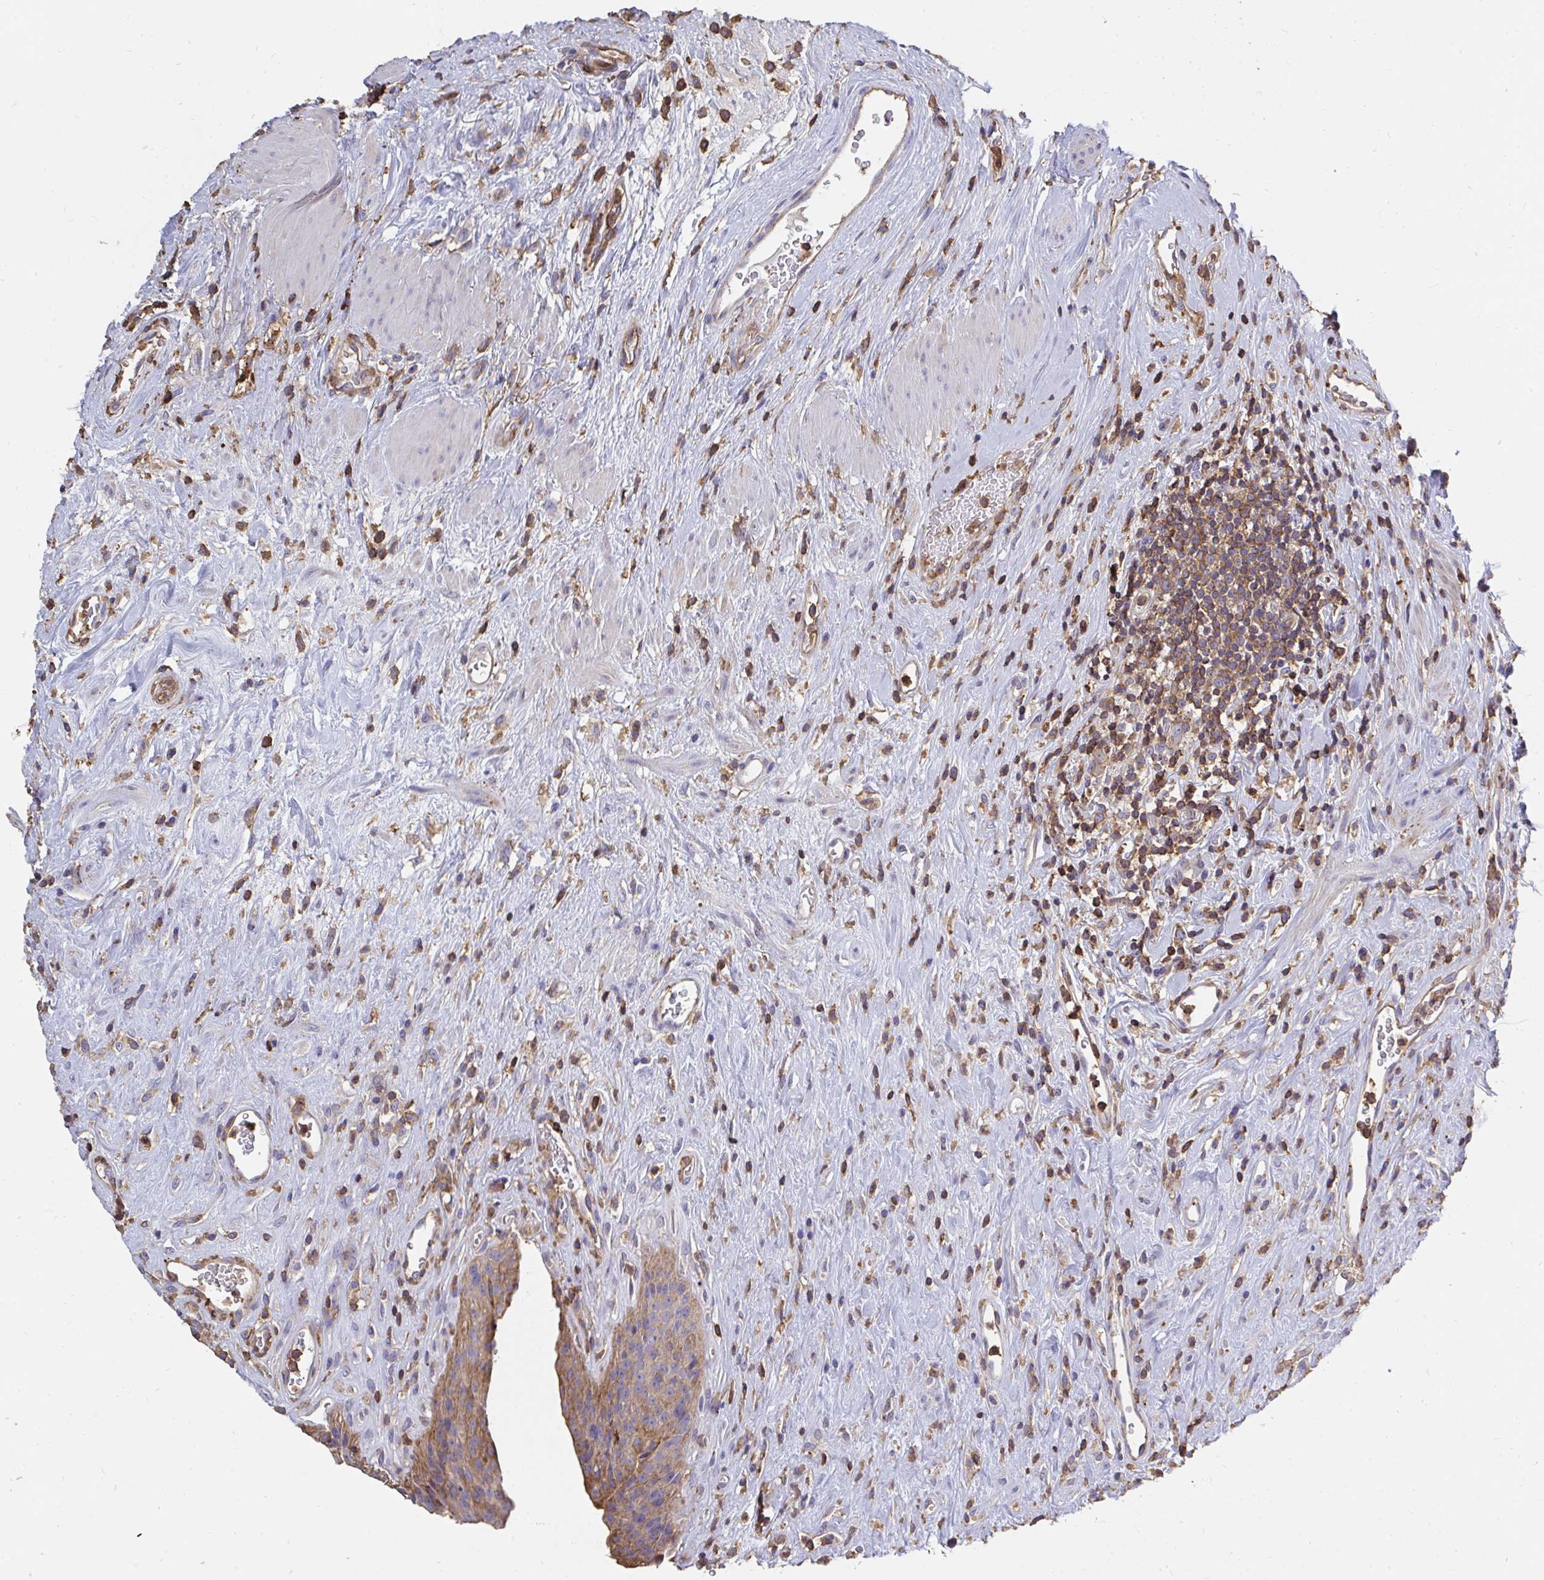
{"staining": {"intensity": "weak", "quantity": "<25%", "location": "cytoplasmic/membranous"}, "tissue": "urinary bladder", "cell_type": "Urothelial cells", "image_type": "normal", "snomed": [{"axis": "morphology", "description": "Normal tissue, NOS"}, {"axis": "topography", "description": "Urinary bladder"}], "caption": "DAB (3,3'-diaminobenzidine) immunohistochemical staining of unremarkable urinary bladder demonstrates no significant expression in urothelial cells.", "gene": "CFL1", "patient": {"sex": "female", "age": 56}}